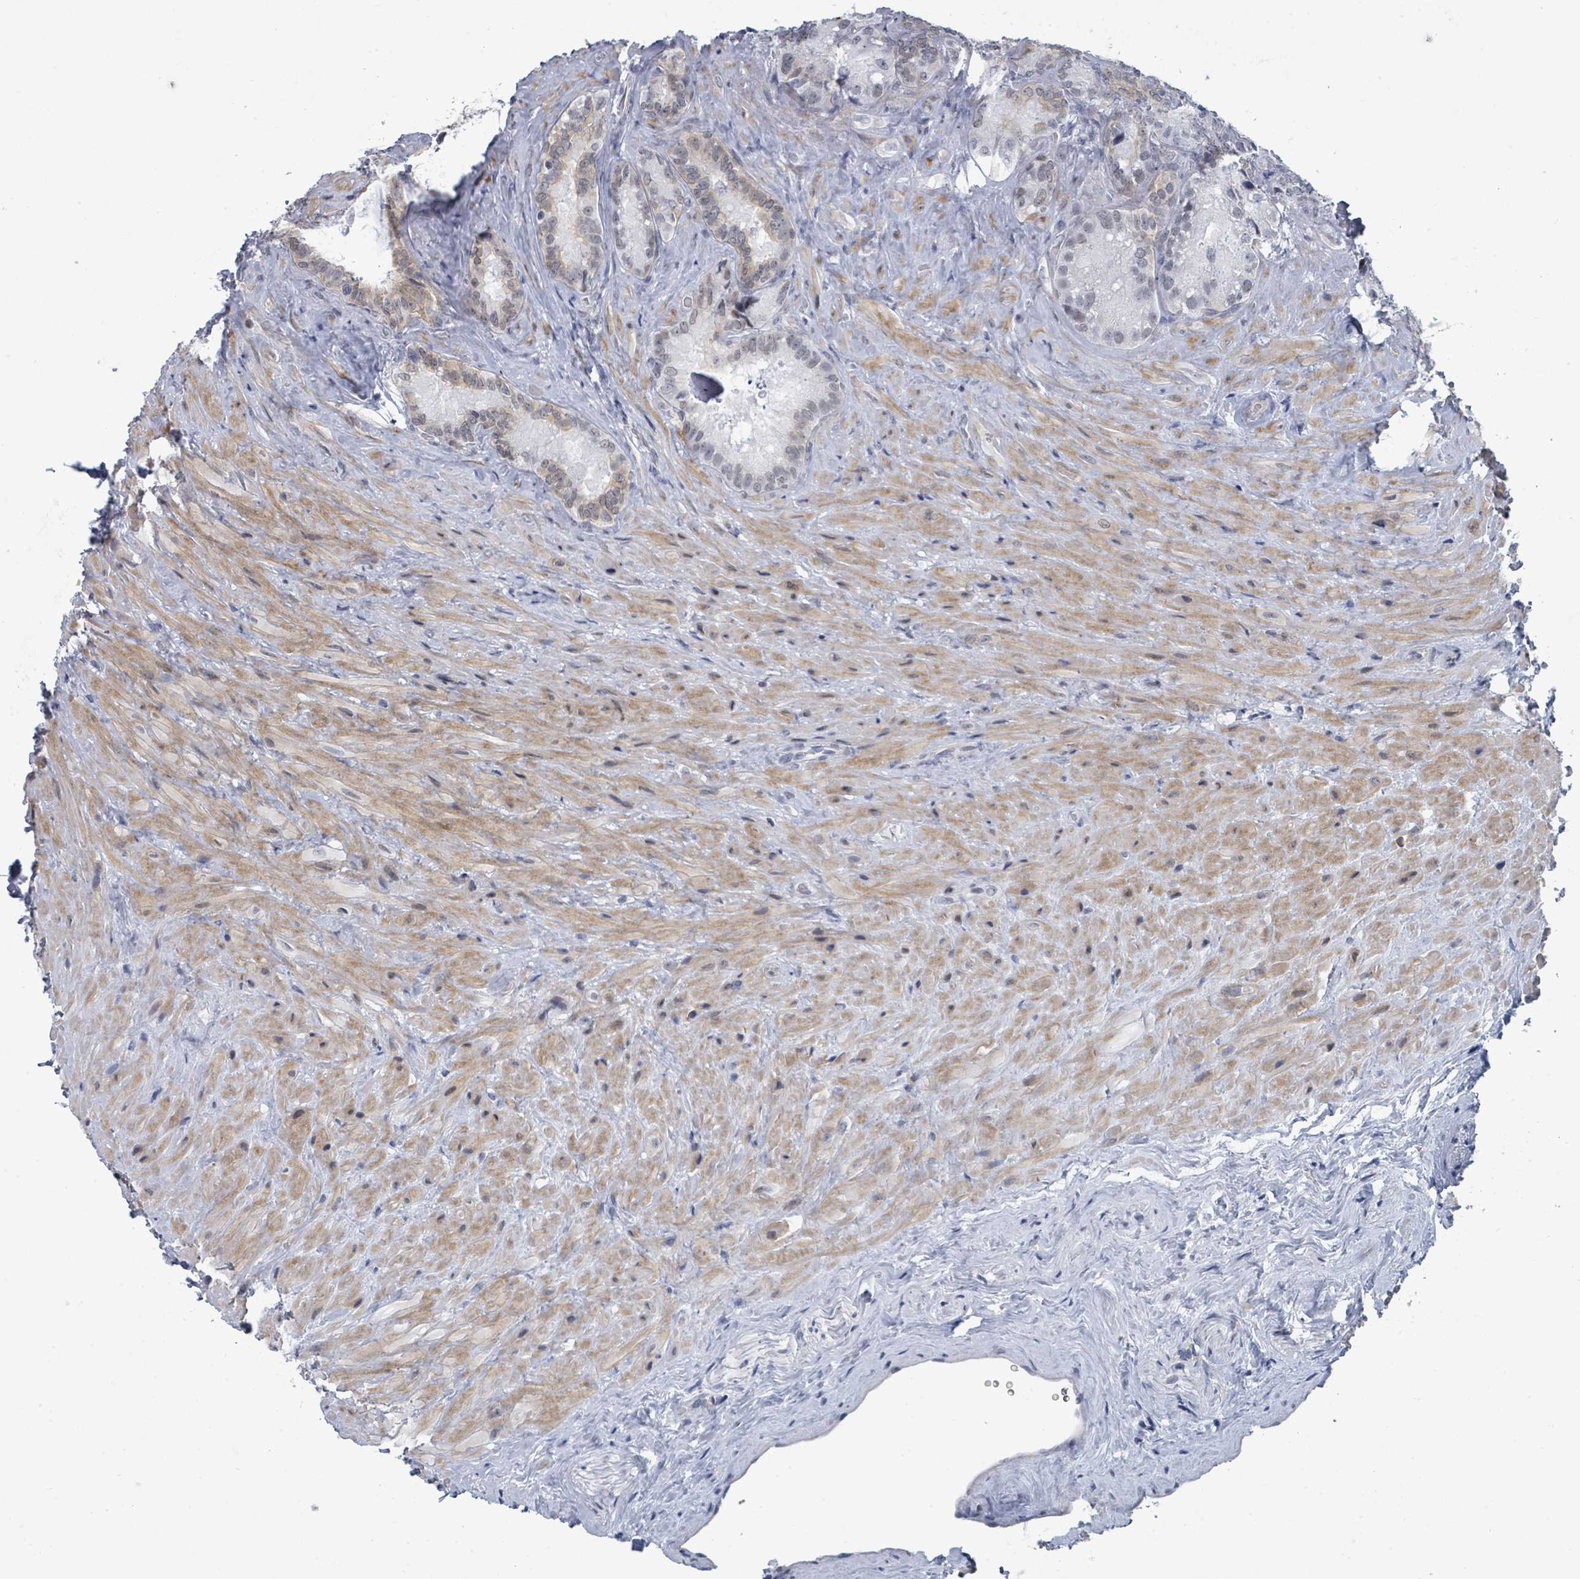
{"staining": {"intensity": "weak", "quantity": "<25%", "location": "cytoplasmic/membranous,nuclear"}, "tissue": "seminal vesicle", "cell_type": "Glandular cells", "image_type": "normal", "snomed": [{"axis": "morphology", "description": "Normal tissue, NOS"}, {"axis": "topography", "description": "Seminal veicle"}], "caption": "Immunohistochemical staining of benign seminal vesicle shows no significant positivity in glandular cells.", "gene": "CT45A10", "patient": {"sex": "male", "age": 62}}